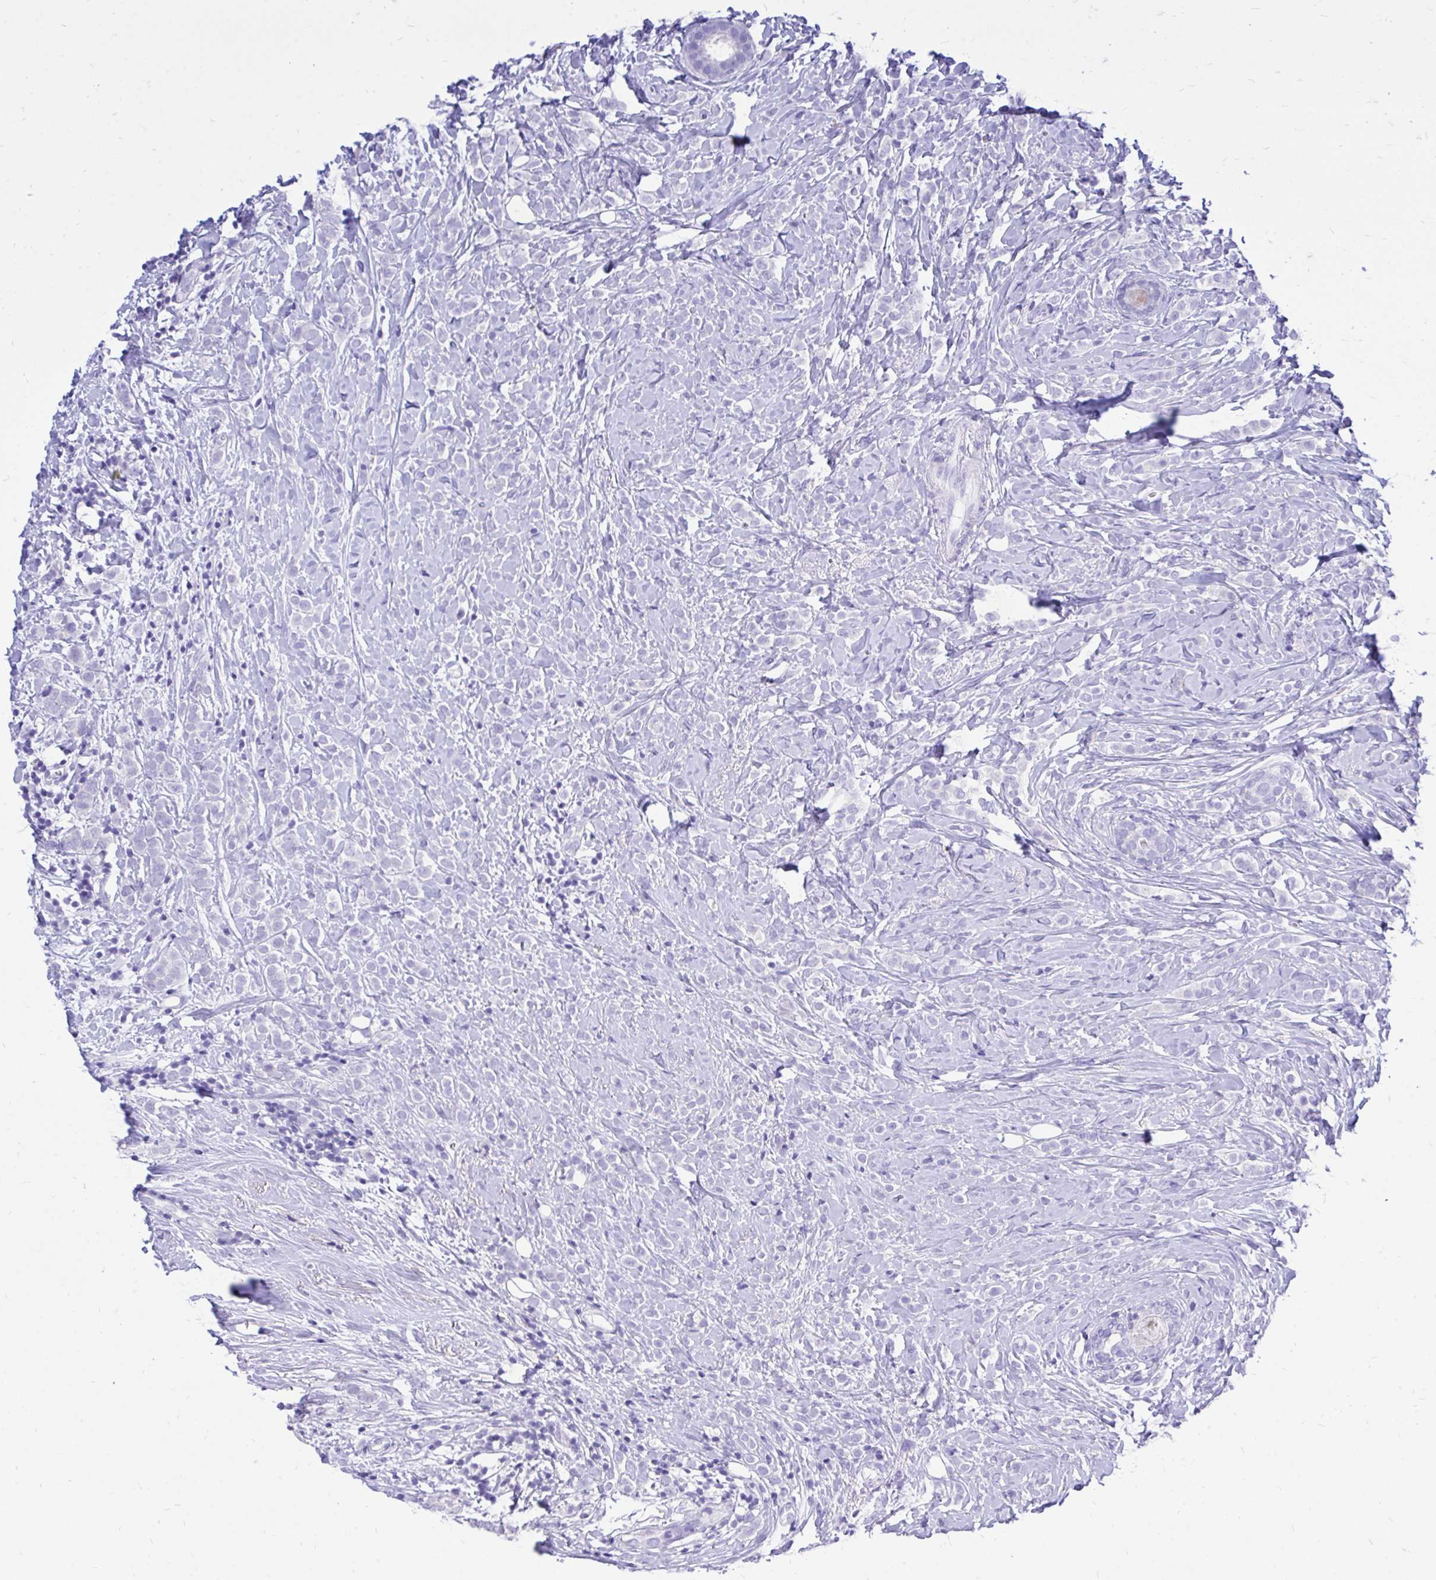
{"staining": {"intensity": "negative", "quantity": "none", "location": "none"}, "tissue": "breast cancer", "cell_type": "Tumor cells", "image_type": "cancer", "snomed": [{"axis": "morphology", "description": "Lobular carcinoma"}, {"axis": "topography", "description": "Breast"}], "caption": "Photomicrograph shows no significant protein staining in tumor cells of breast cancer.", "gene": "MON1A", "patient": {"sex": "female", "age": 49}}